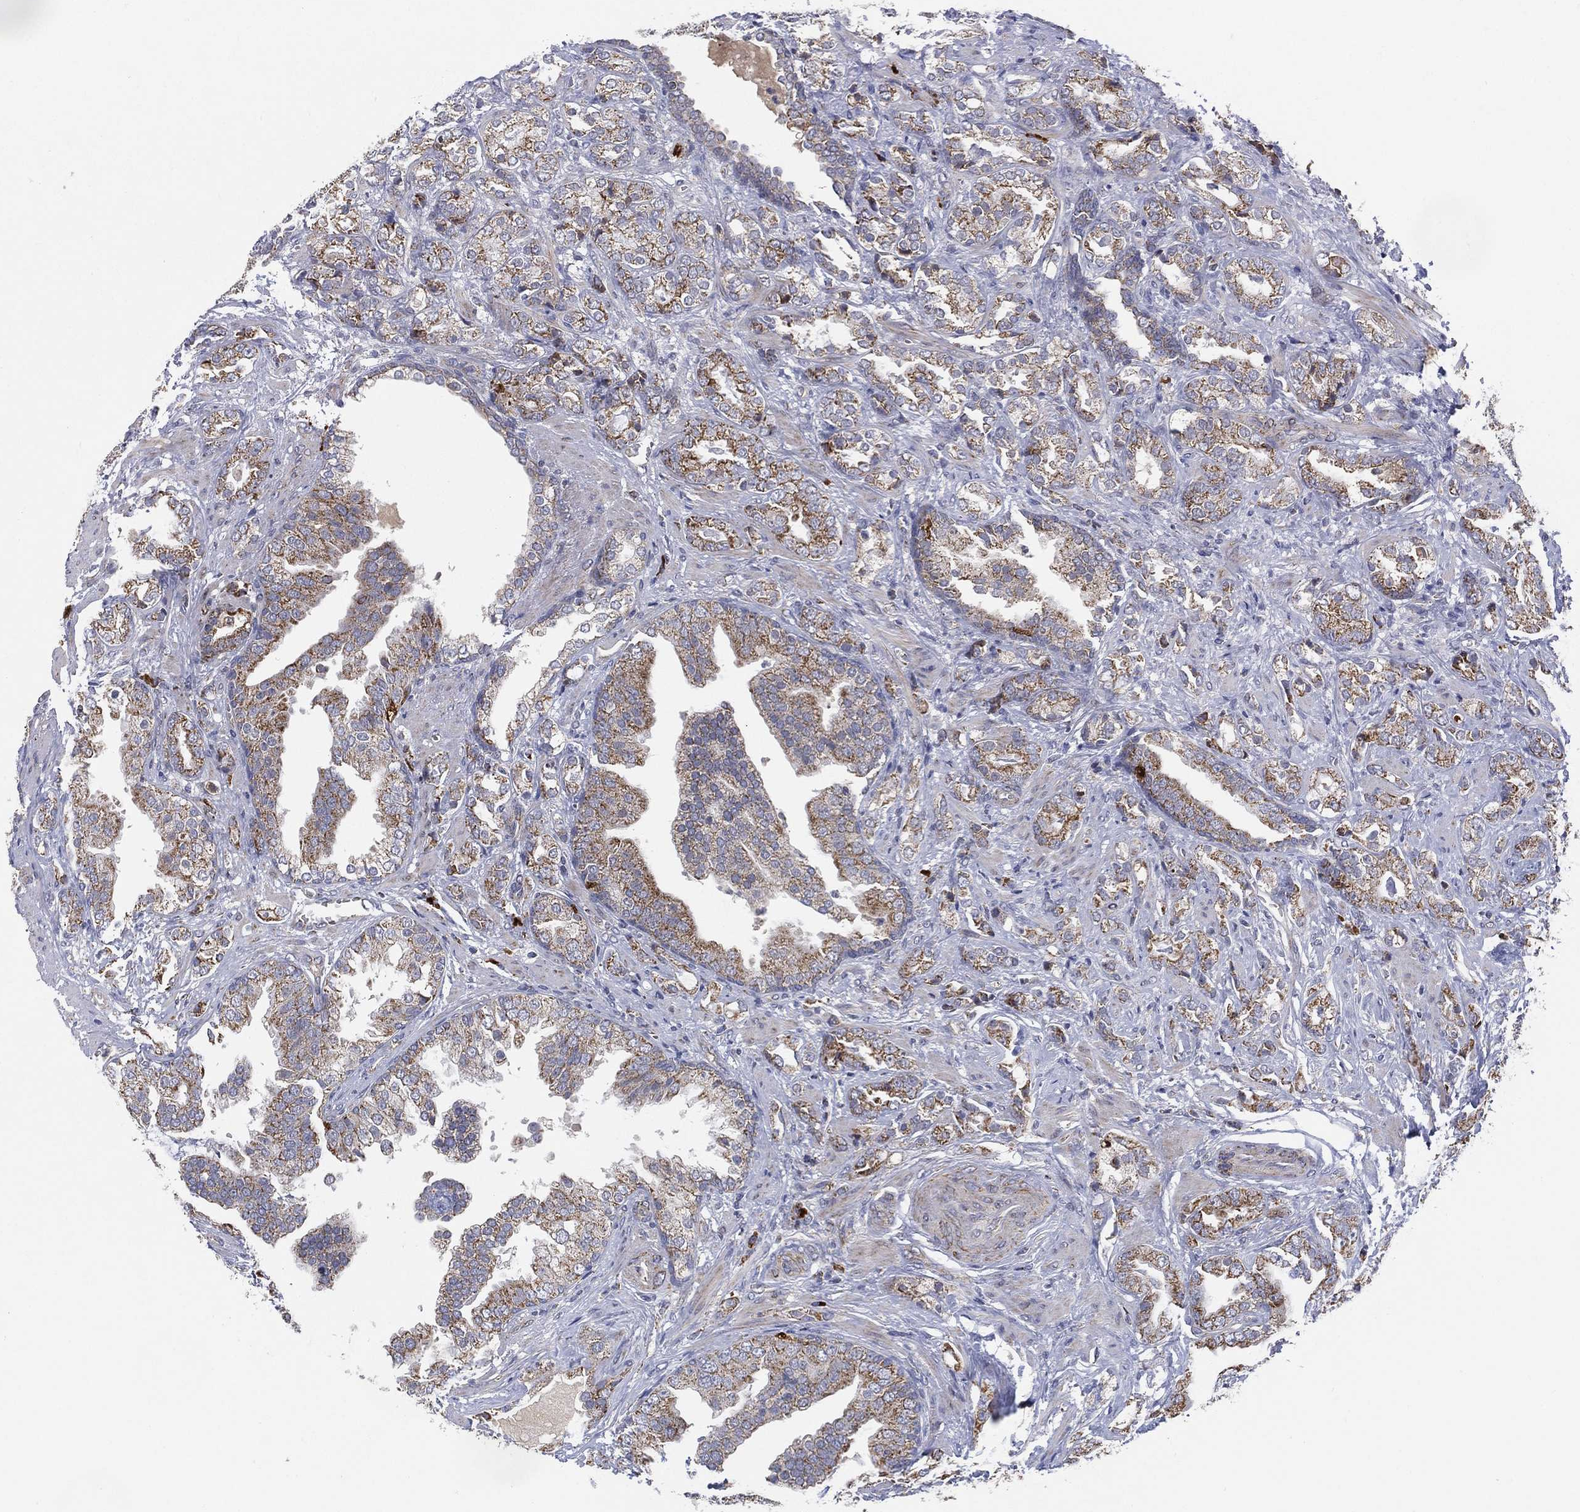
{"staining": {"intensity": "moderate", "quantity": "25%-75%", "location": "cytoplasmic/membranous"}, "tissue": "prostate cancer", "cell_type": "Tumor cells", "image_type": "cancer", "snomed": [{"axis": "morphology", "description": "Adenocarcinoma, NOS"}, {"axis": "topography", "description": "Prostate"}], "caption": "Protein expression analysis of adenocarcinoma (prostate) displays moderate cytoplasmic/membranous staining in about 25%-75% of tumor cells.", "gene": "PPP2R5A", "patient": {"sex": "male", "age": 57}}